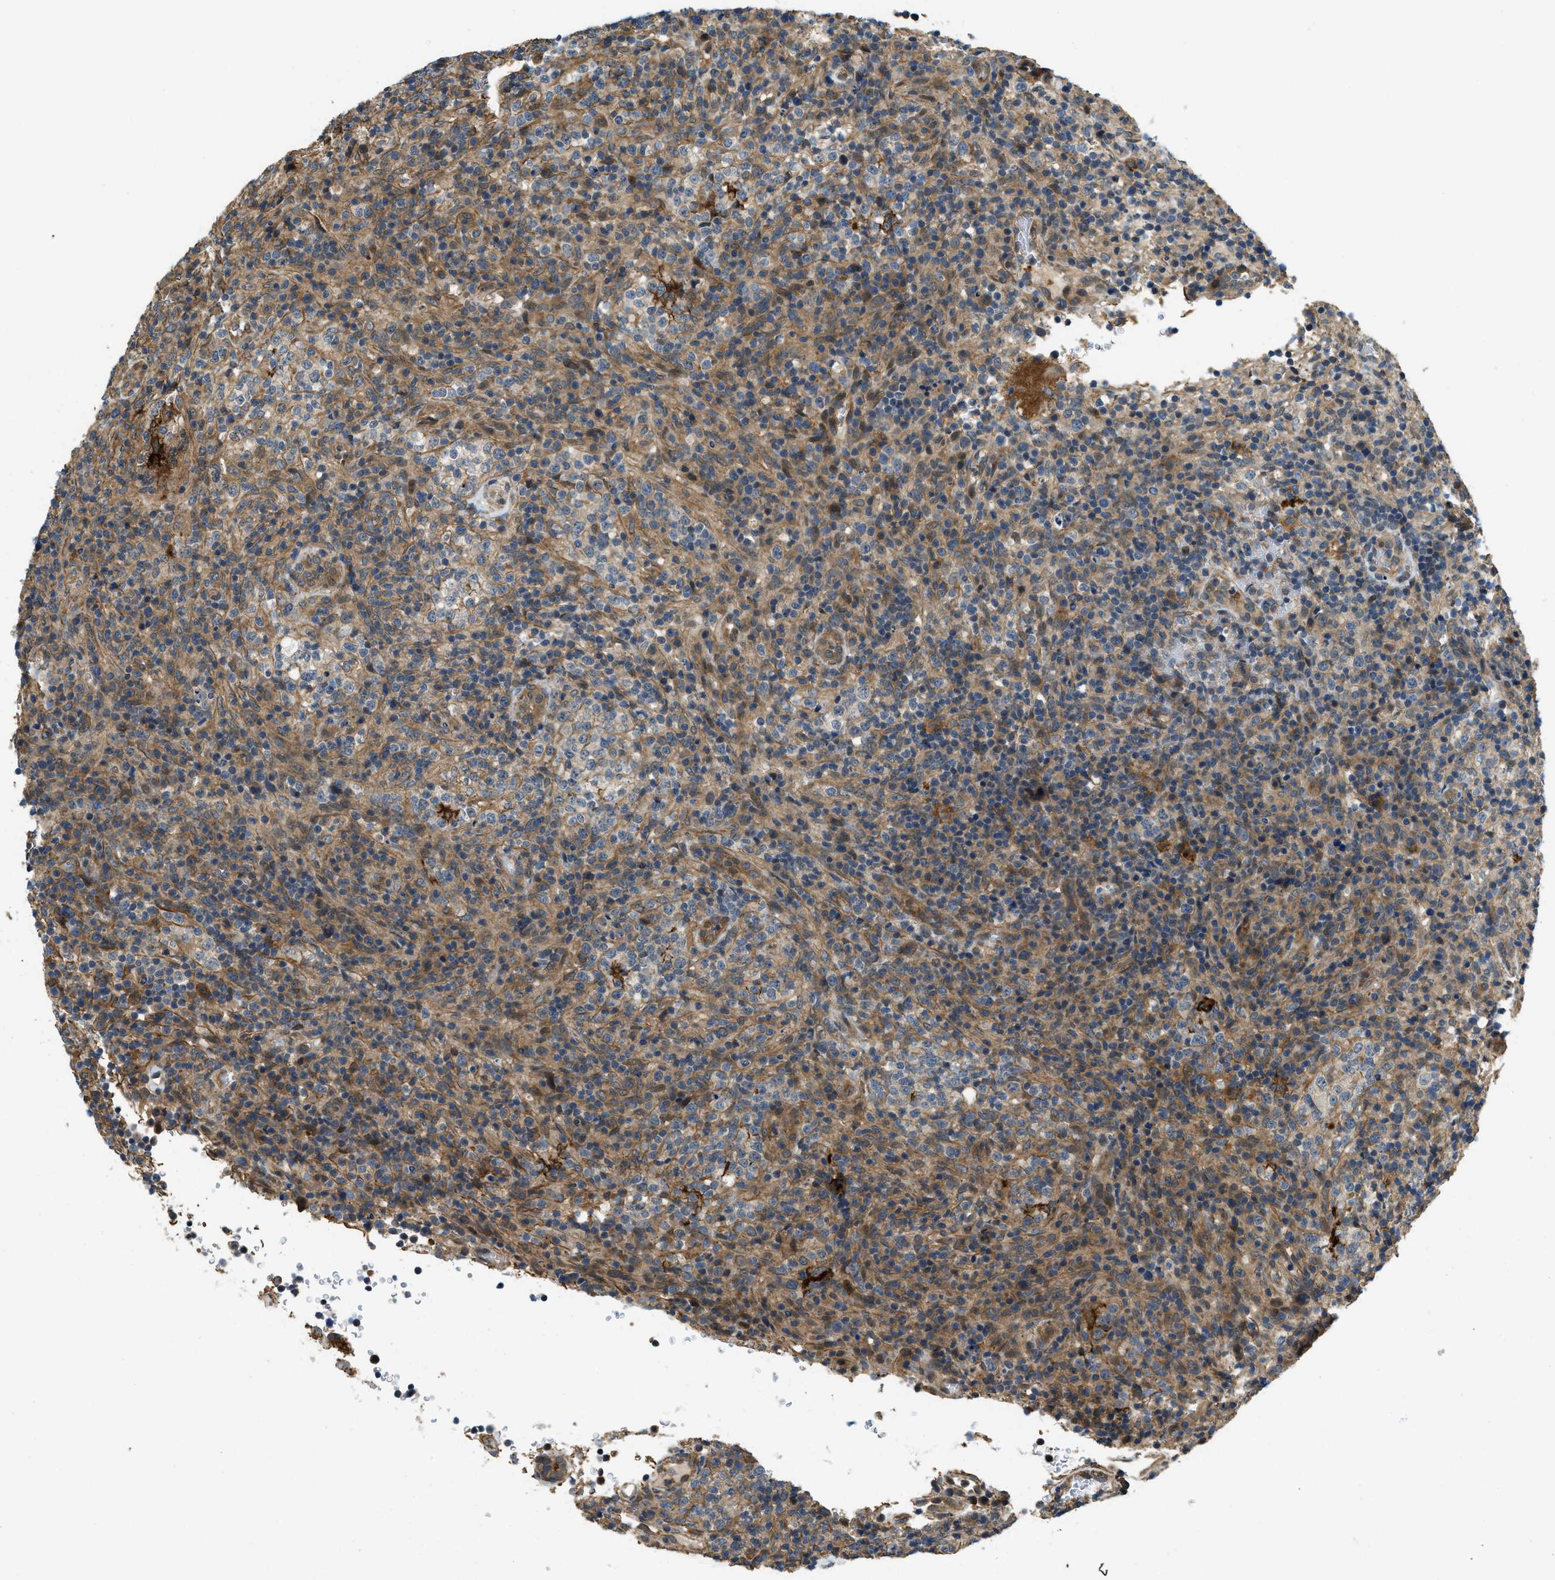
{"staining": {"intensity": "moderate", "quantity": "<25%", "location": "cytoplasmic/membranous"}, "tissue": "lymphoma", "cell_type": "Tumor cells", "image_type": "cancer", "snomed": [{"axis": "morphology", "description": "Malignant lymphoma, non-Hodgkin's type, High grade"}, {"axis": "topography", "description": "Lymph node"}], "caption": "This histopathology image reveals IHC staining of human malignant lymphoma, non-Hodgkin's type (high-grade), with low moderate cytoplasmic/membranous expression in approximately <25% of tumor cells.", "gene": "CGN", "patient": {"sex": "female", "age": 76}}